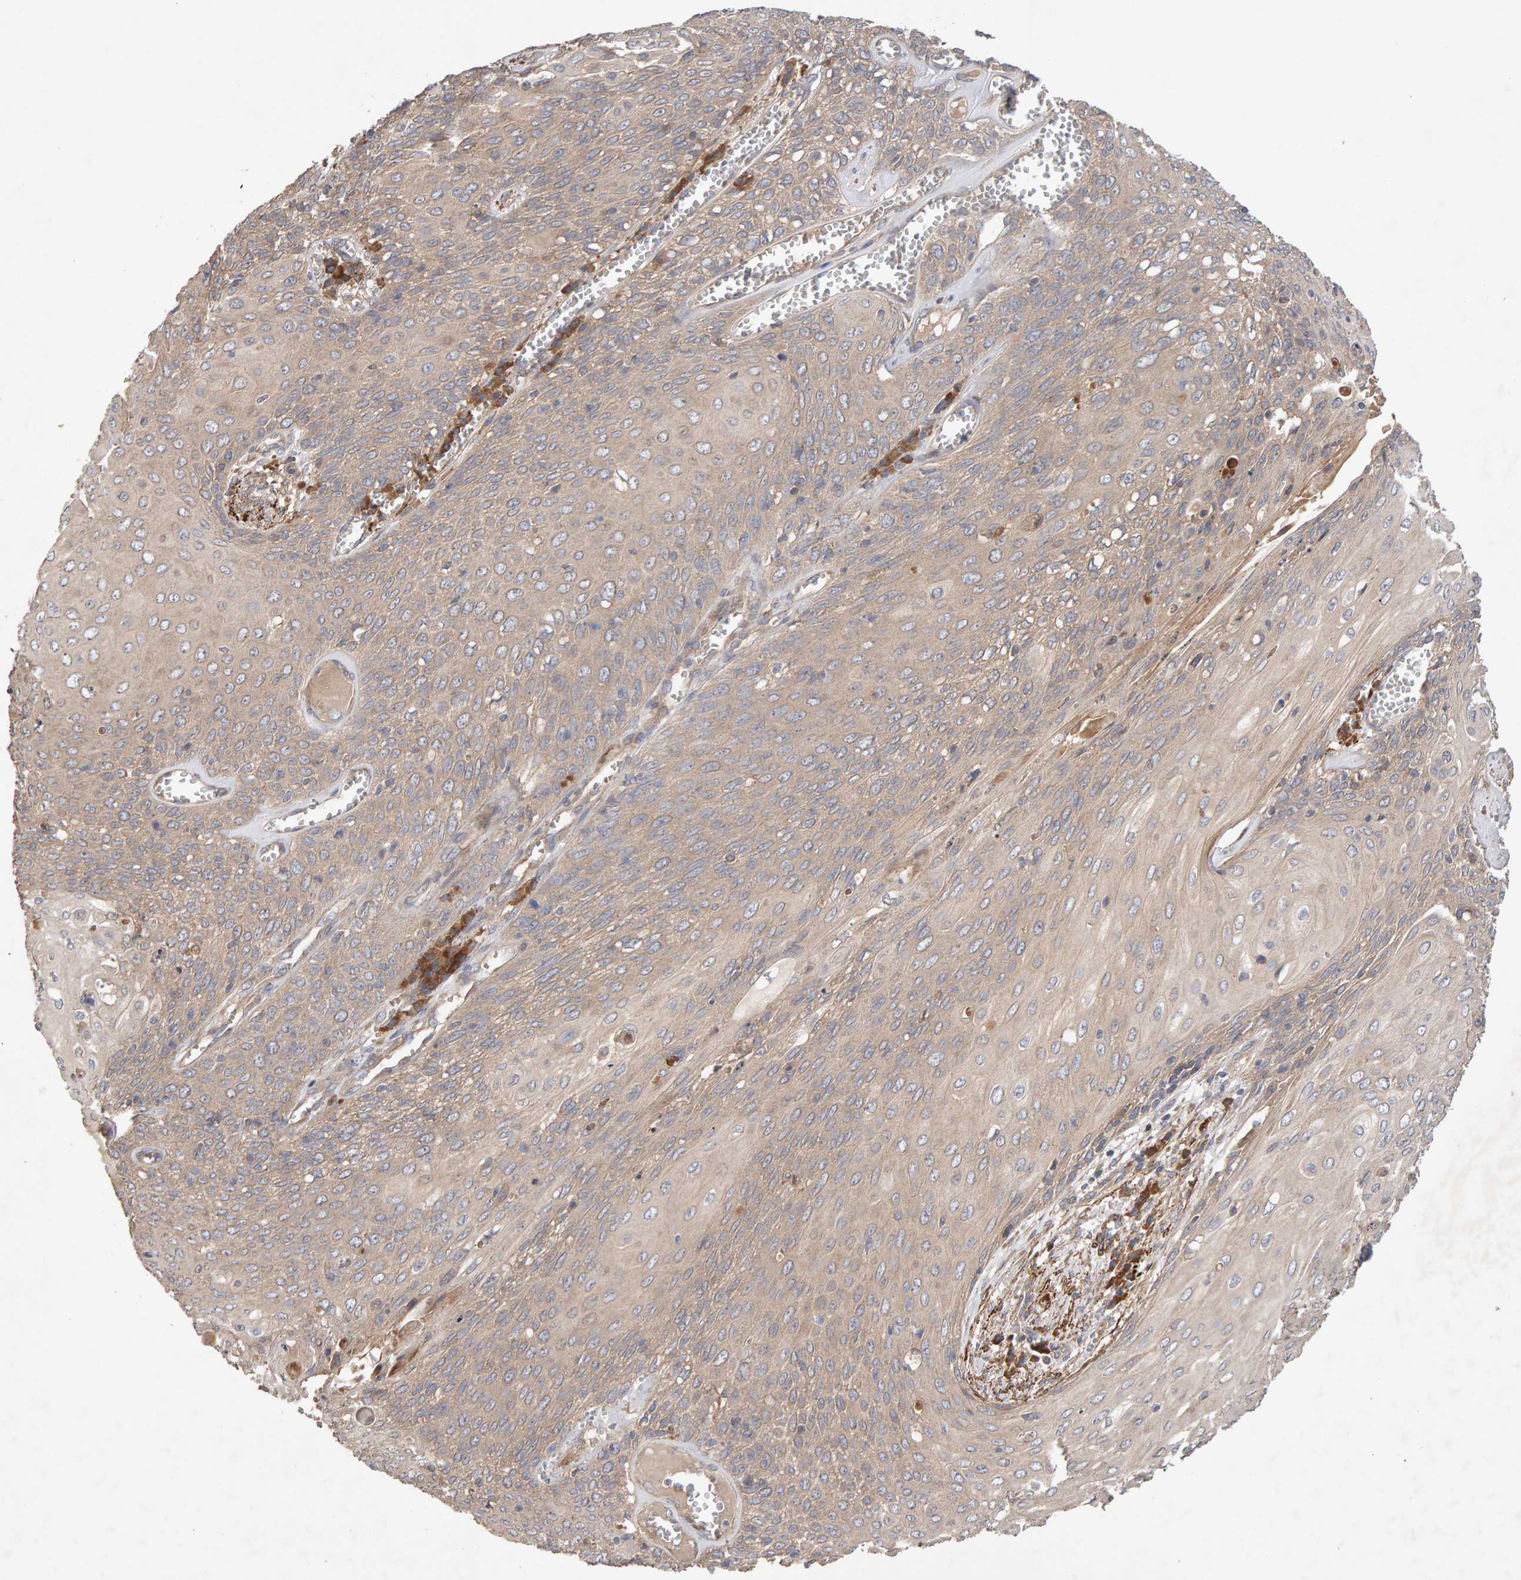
{"staining": {"intensity": "weak", "quantity": ">75%", "location": "cytoplasmic/membranous"}, "tissue": "cervical cancer", "cell_type": "Tumor cells", "image_type": "cancer", "snomed": [{"axis": "morphology", "description": "Squamous cell carcinoma, NOS"}, {"axis": "topography", "description": "Cervix"}], "caption": "Tumor cells display low levels of weak cytoplasmic/membranous staining in approximately >75% of cells in human cervical squamous cell carcinoma. (IHC, brightfield microscopy, high magnification).", "gene": "RNF19A", "patient": {"sex": "female", "age": 39}}